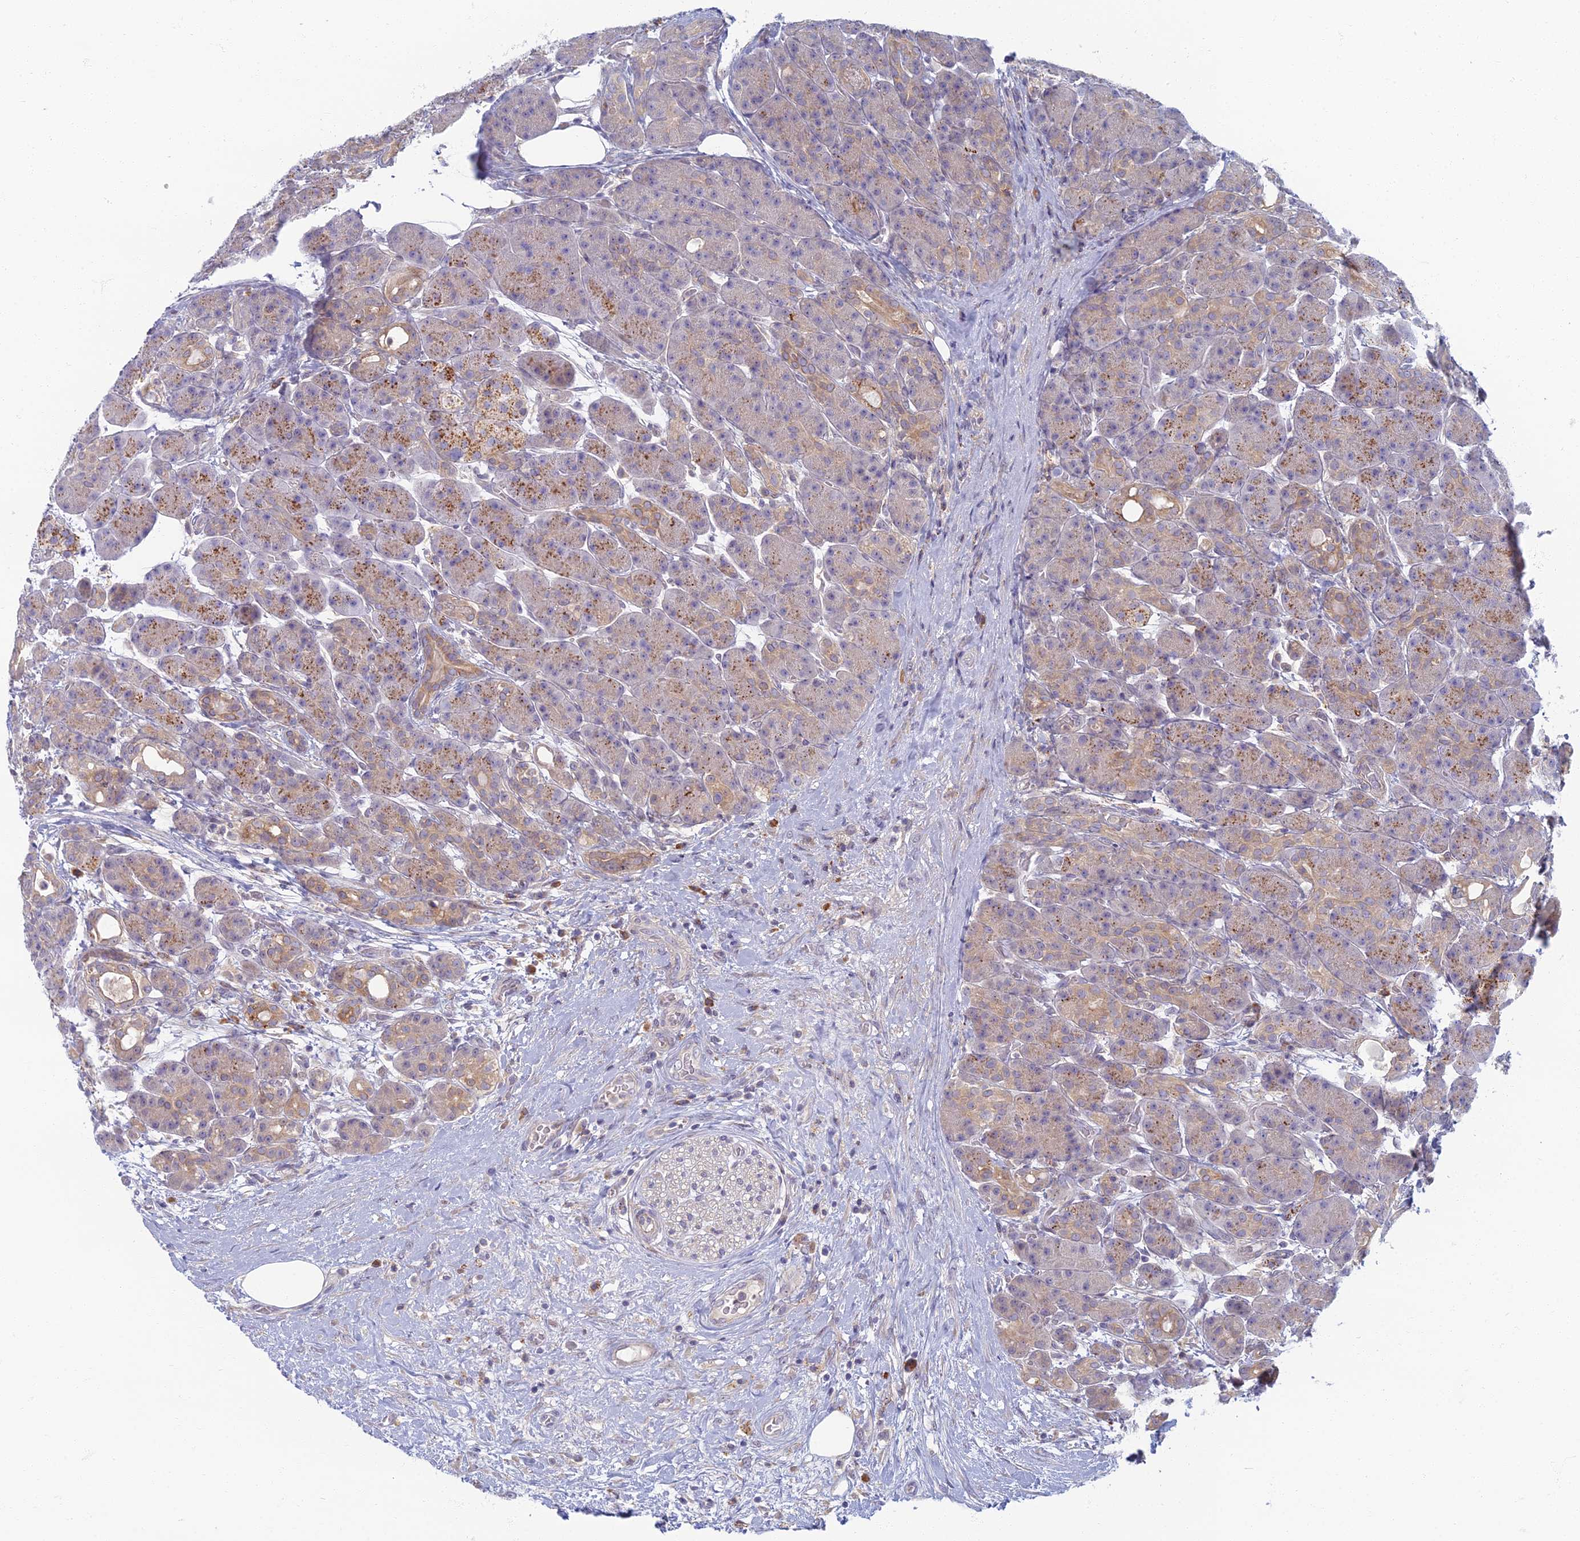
{"staining": {"intensity": "moderate", "quantity": "25%-75%", "location": "cytoplasmic/membranous"}, "tissue": "pancreas", "cell_type": "Exocrine glandular cells", "image_type": "normal", "snomed": [{"axis": "morphology", "description": "Normal tissue, NOS"}, {"axis": "topography", "description": "Pancreas"}], "caption": "Protein analysis of unremarkable pancreas reveals moderate cytoplasmic/membranous positivity in about 25%-75% of exocrine glandular cells.", "gene": "CHMP4B", "patient": {"sex": "male", "age": 63}}